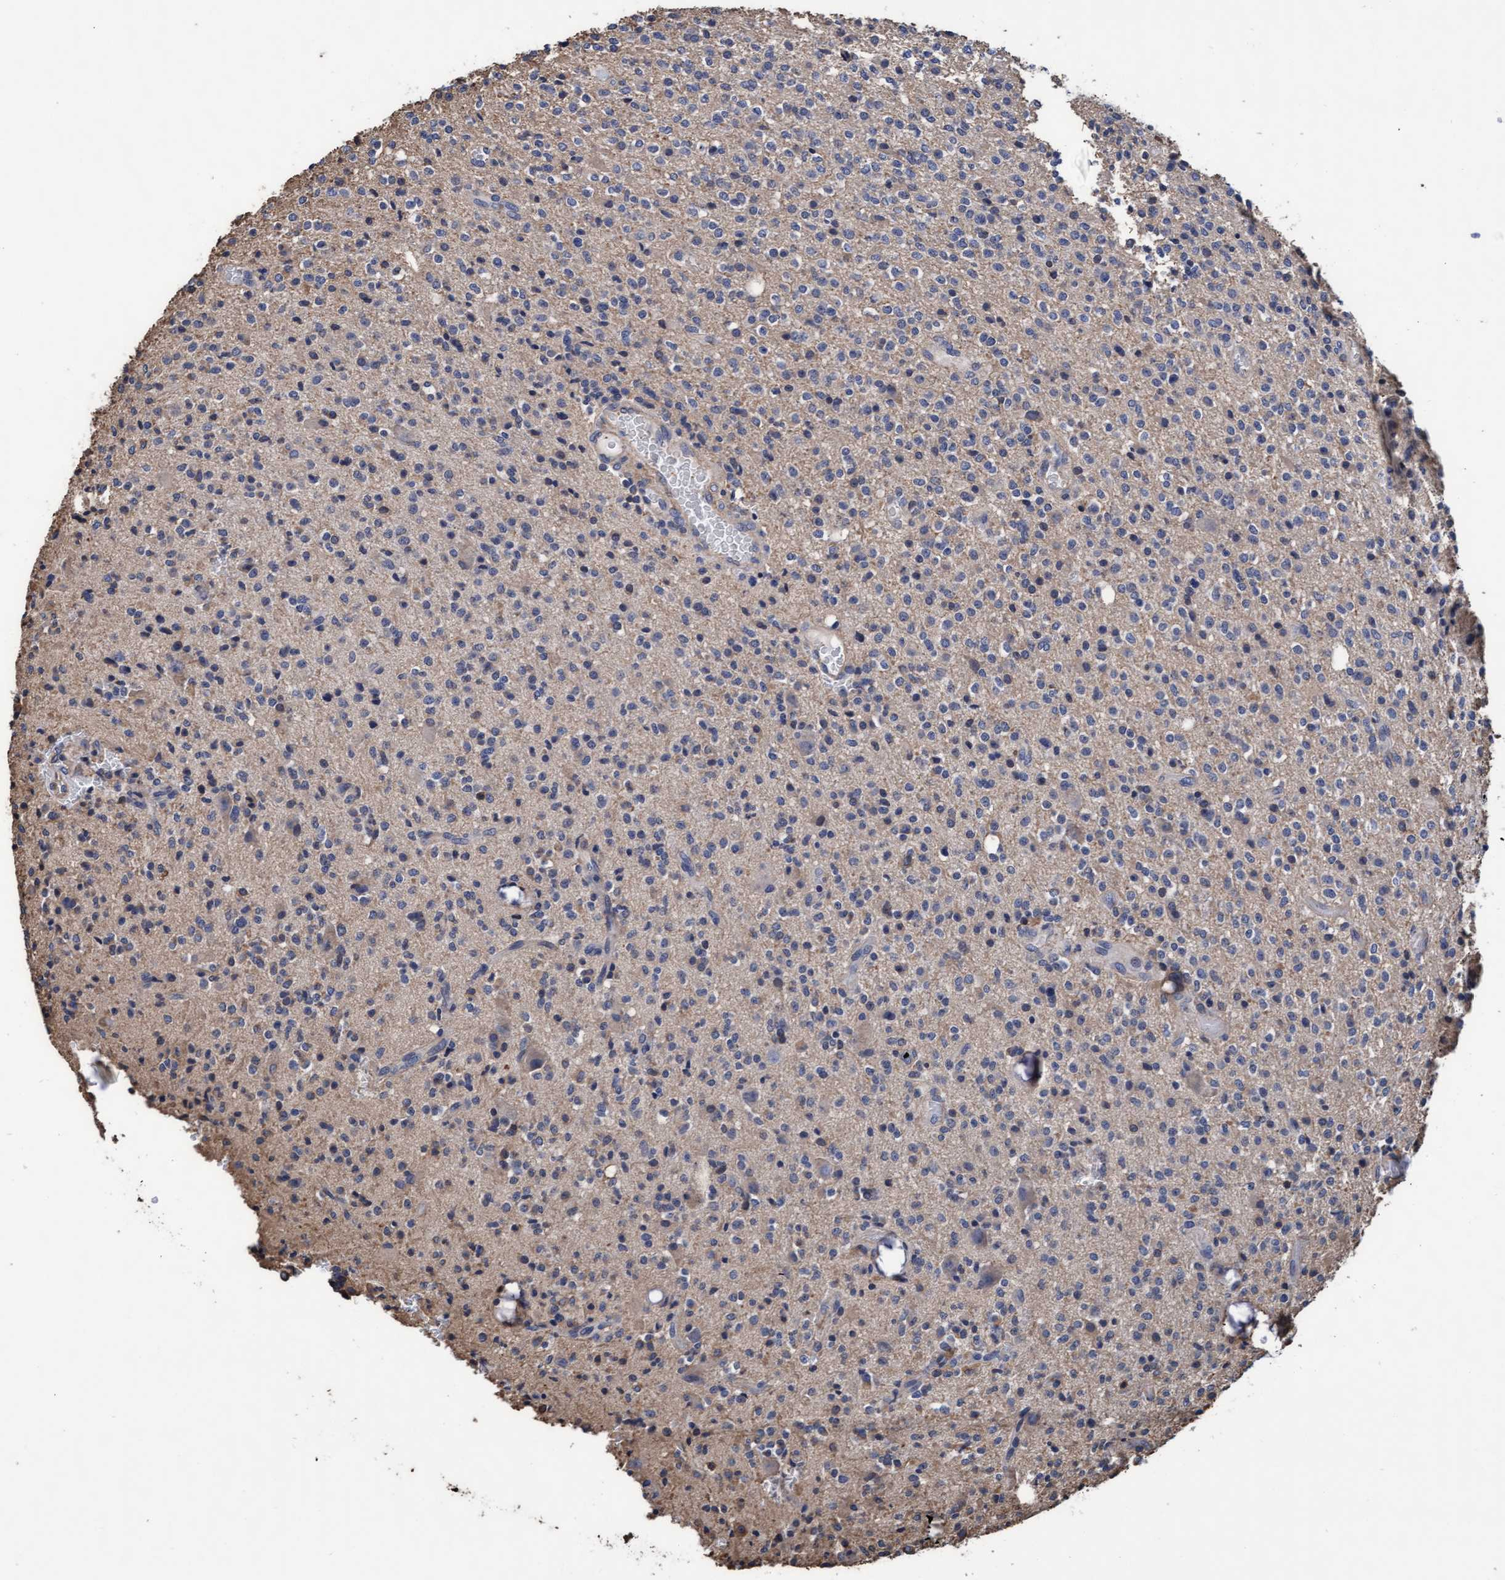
{"staining": {"intensity": "weak", "quantity": "<25%", "location": "cytoplasmic/membranous"}, "tissue": "glioma", "cell_type": "Tumor cells", "image_type": "cancer", "snomed": [{"axis": "morphology", "description": "Glioma, malignant, High grade"}, {"axis": "topography", "description": "Brain"}], "caption": "Tumor cells are negative for protein expression in human glioma.", "gene": "GRHPR", "patient": {"sex": "male", "age": 34}}